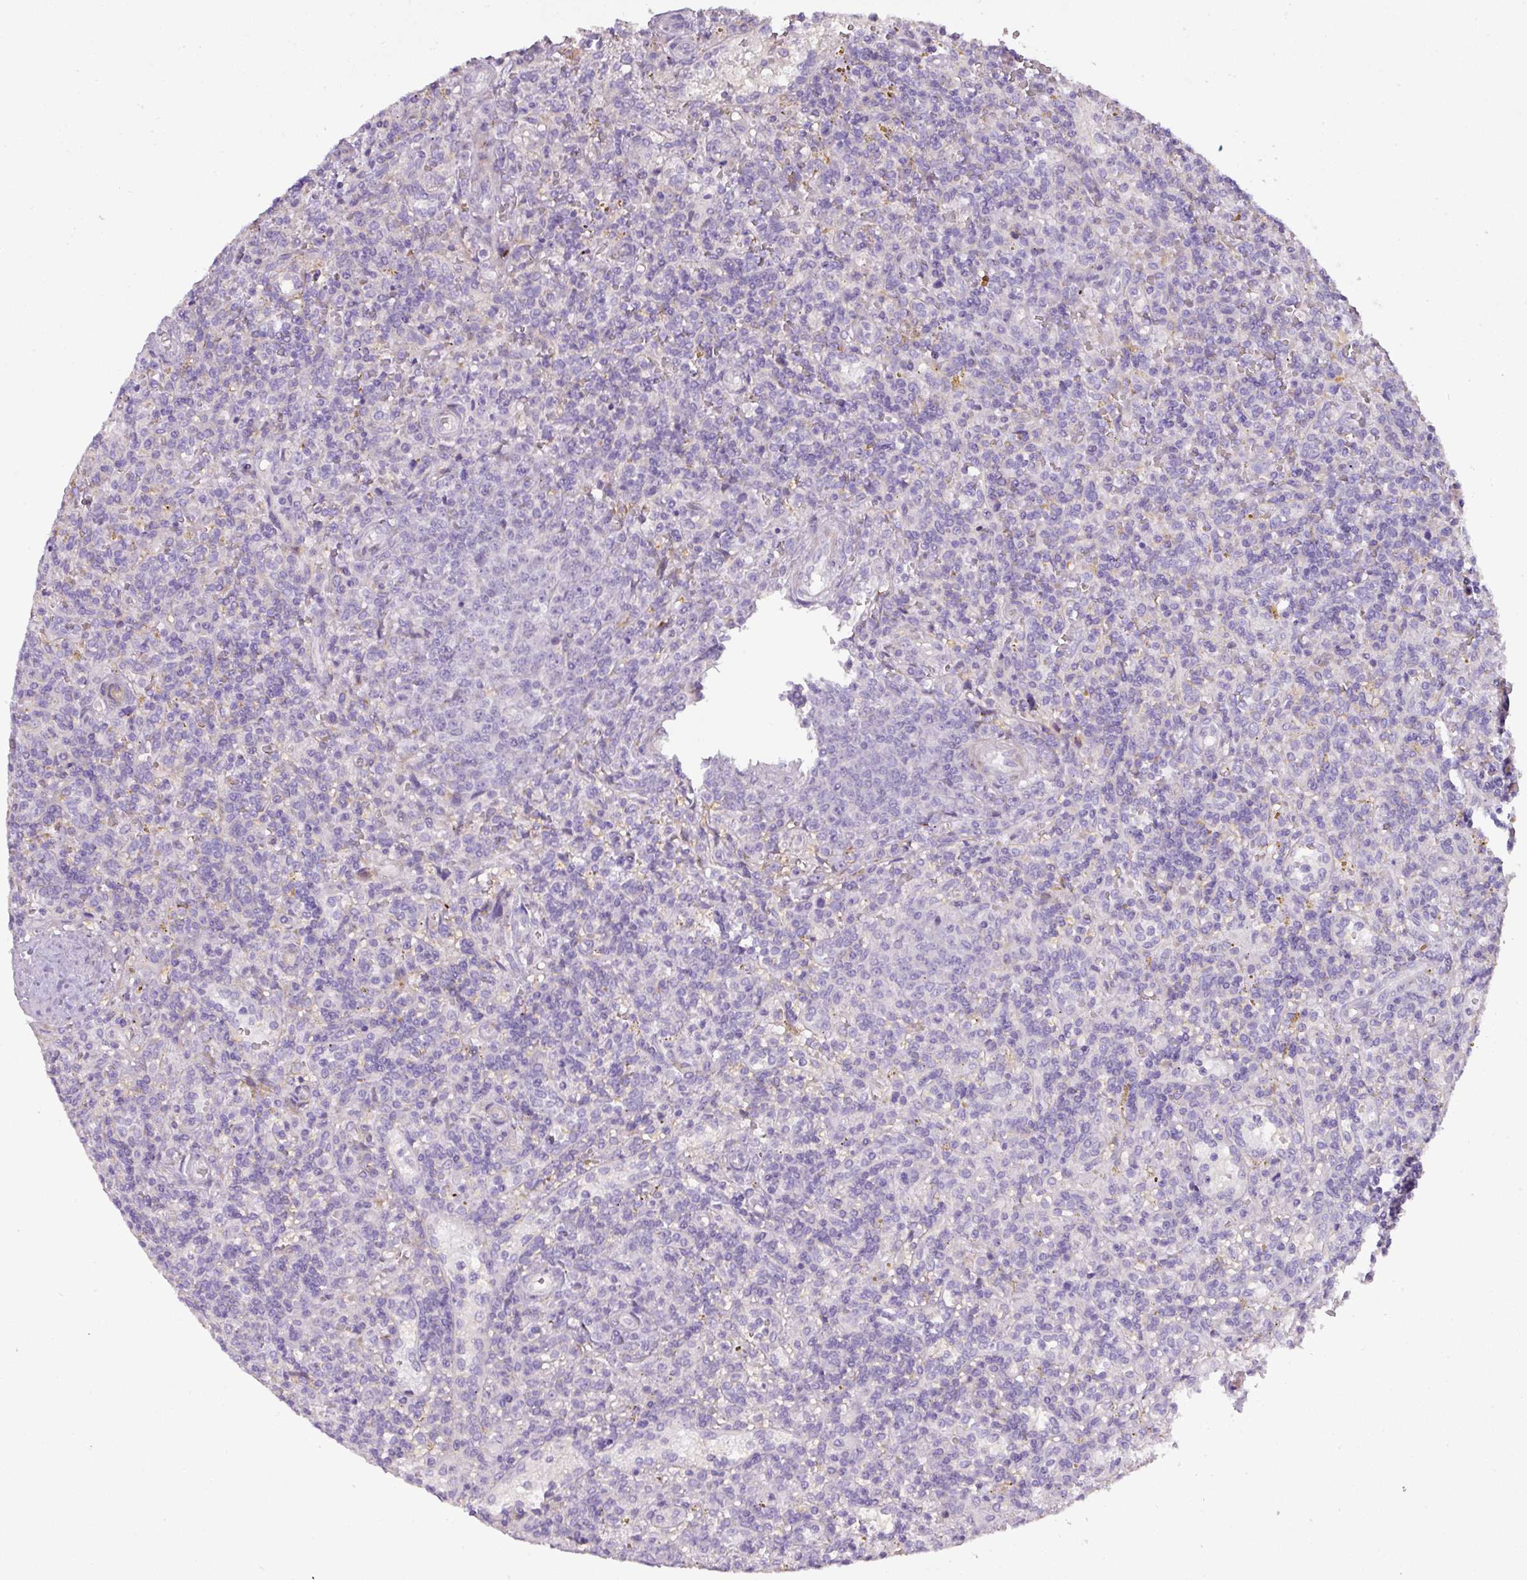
{"staining": {"intensity": "negative", "quantity": "none", "location": "none"}, "tissue": "lymphoma", "cell_type": "Tumor cells", "image_type": "cancer", "snomed": [{"axis": "morphology", "description": "Malignant lymphoma, non-Hodgkin's type, Low grade"}, {"axis": "topography", "description": "Spleen"}], "caption": "Micrograph shows no protein expression in tumor cells of lymphoma tissue. (Brightfield microscopy of DAB (3,3'-diaminobenzidine) IHC at high magnification).", "gene": "ATP6V1F", "patient": {"sex": "male", "age": 67}}